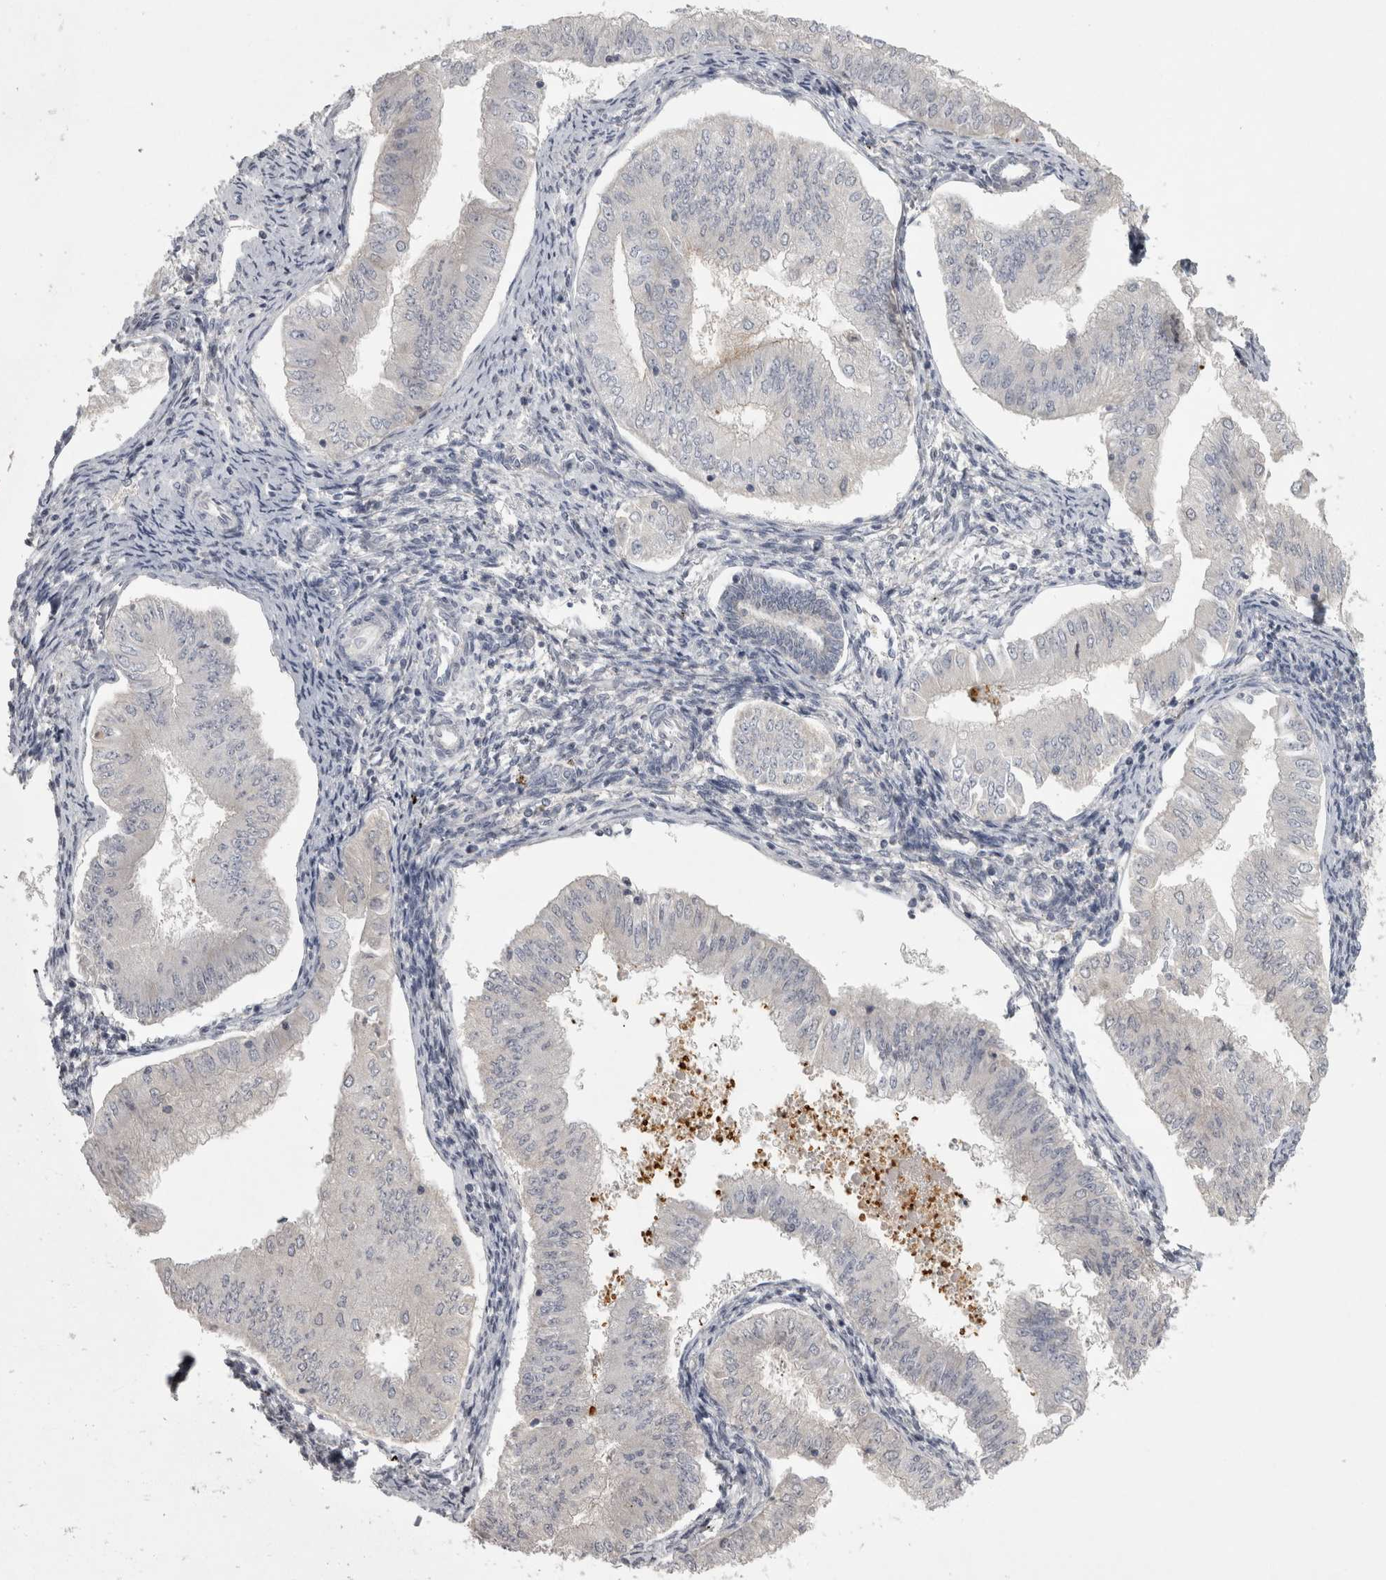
{"staining": {"intensity": "negative", "quantity": "none", "location": "none"}, "tissue": "endometrial cancer", "cell_type": "Tumor cells", "image_type": "cancer", "snomed": [{"axis": "morphology", "description": "Normal tissue, NOS"}, {"axis": "morphology", "description": "Adenocarcinoma, NOS"}, {"axis": "topography", "description": "Endometrium"}], "caption": "Photomicrograph shows no protein positivity in tumor cells of adenocarcinoma (endometrial) tissue. (DAB IHC with hematoxylin counter stain).", "gene": "ENPP7", "patient": {"sex": "female", "age": 53}}